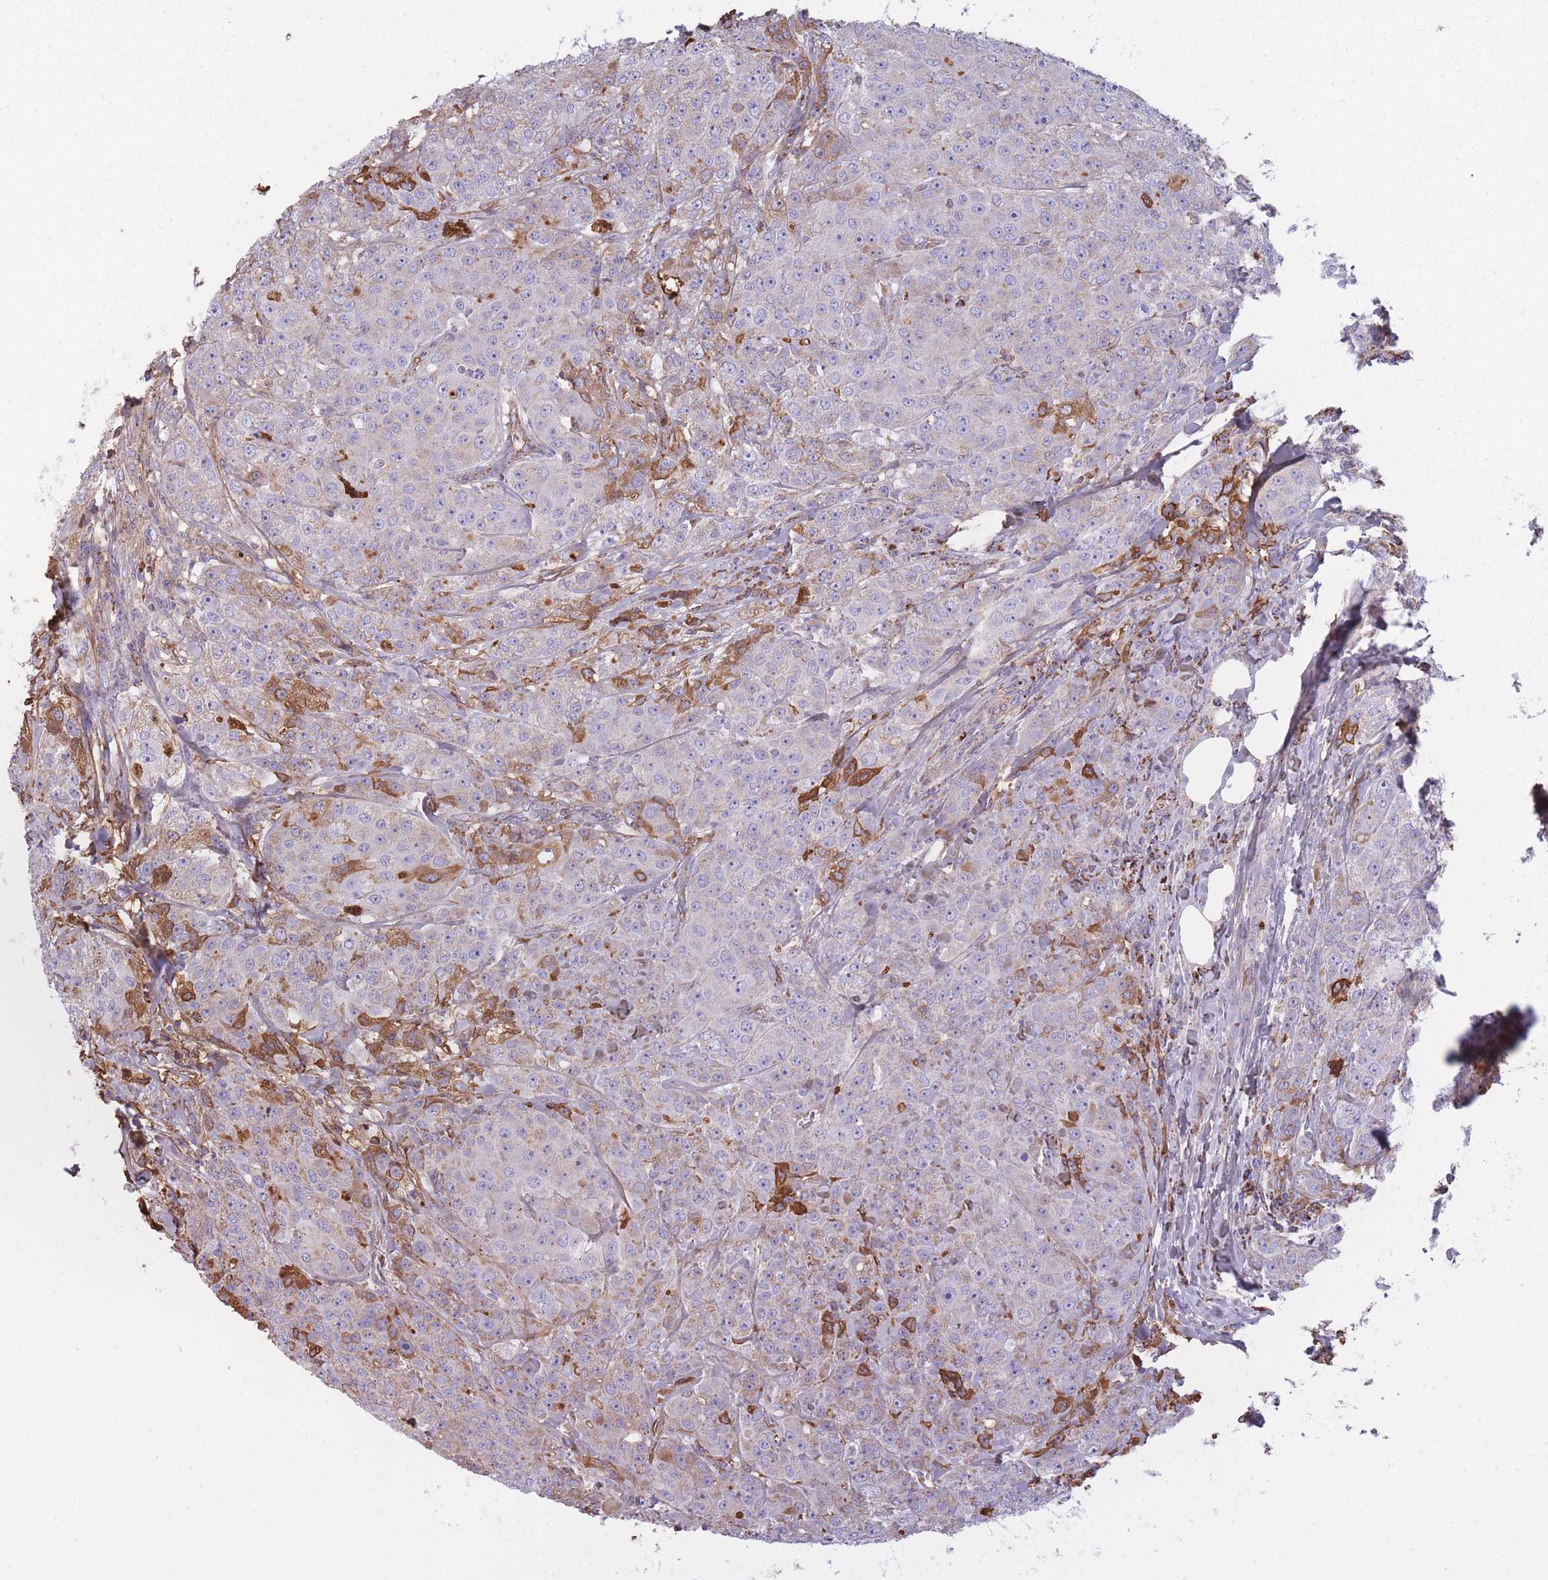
{"staining": {"intensity": "moderate", "quantity": "<25%", "location": "cytoplasmic/membranous"}, "tissue": "breast cancer", "cell_type": "Tumor cells", "image_type": "cancer", "snomed": [{"axis": "morphology", "description": "Duct carcinoma"}, {"axis": "topography", "description": "Breast"}], "caption": "An image of intraductal carcinoma (breast) stained for a protein reveals moderate cytoplasmic/membranous brown staining in tumor cells.", "gene": "KAT2A", "patient": {"sex": "female", "age": 43}}